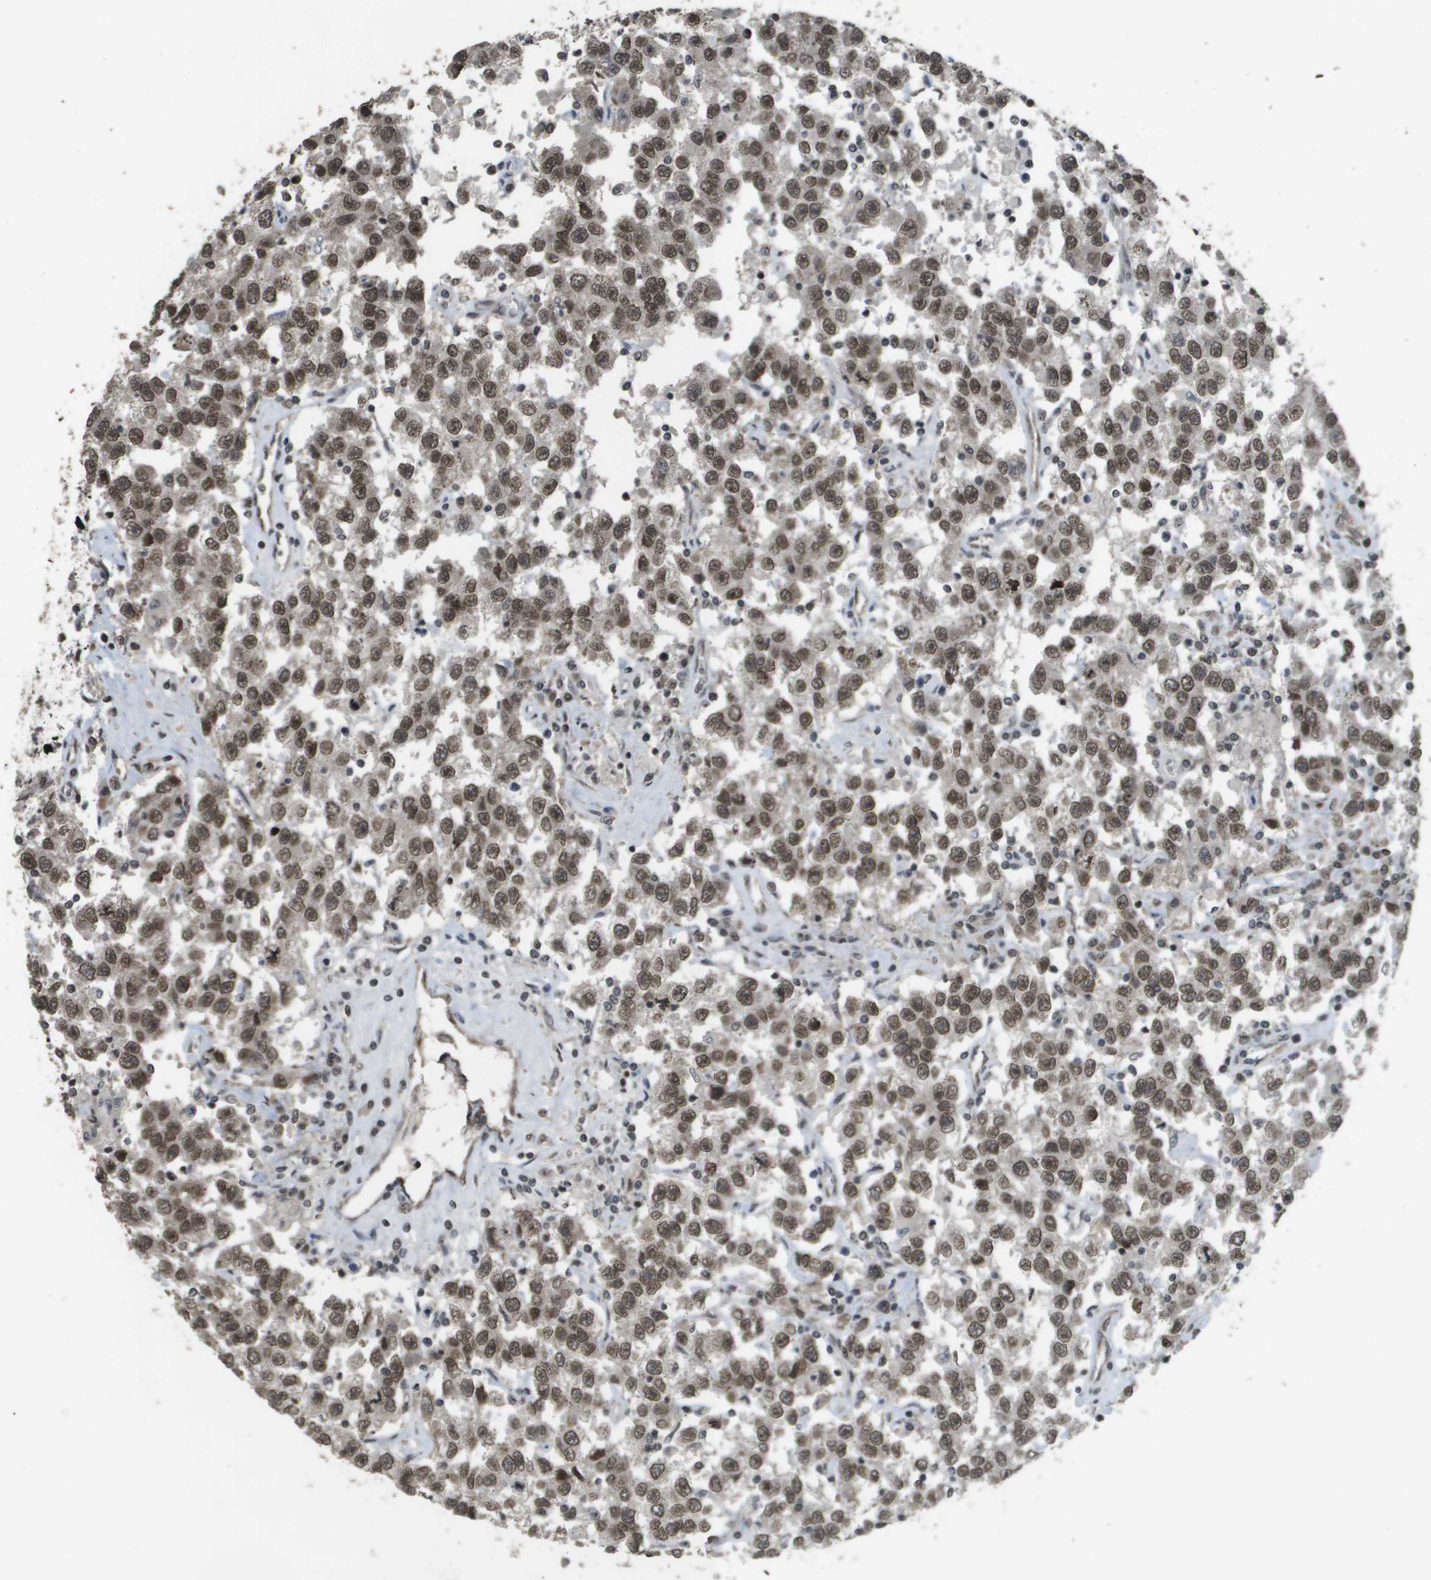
{"staining": {"intensity": "moderate", "quantity": ">75%", "location": "nuclear"}, "tissue": "testis cancer", "cell_type": "Tumor cells", "image_type": "cancer", "snomed": [{"axis": "morphology", "description": "Seminoma, NOS"}, {"axis": "topography", "description": "Testis"}], "caption": "IHC image of testis cancer stained for a protein (brown), which reveals medium levels of moderate nuclear positivity in approximately >75% of tumor cells.", "gene": "KAT5", "patient": {"sex": "male", "age": 41}}